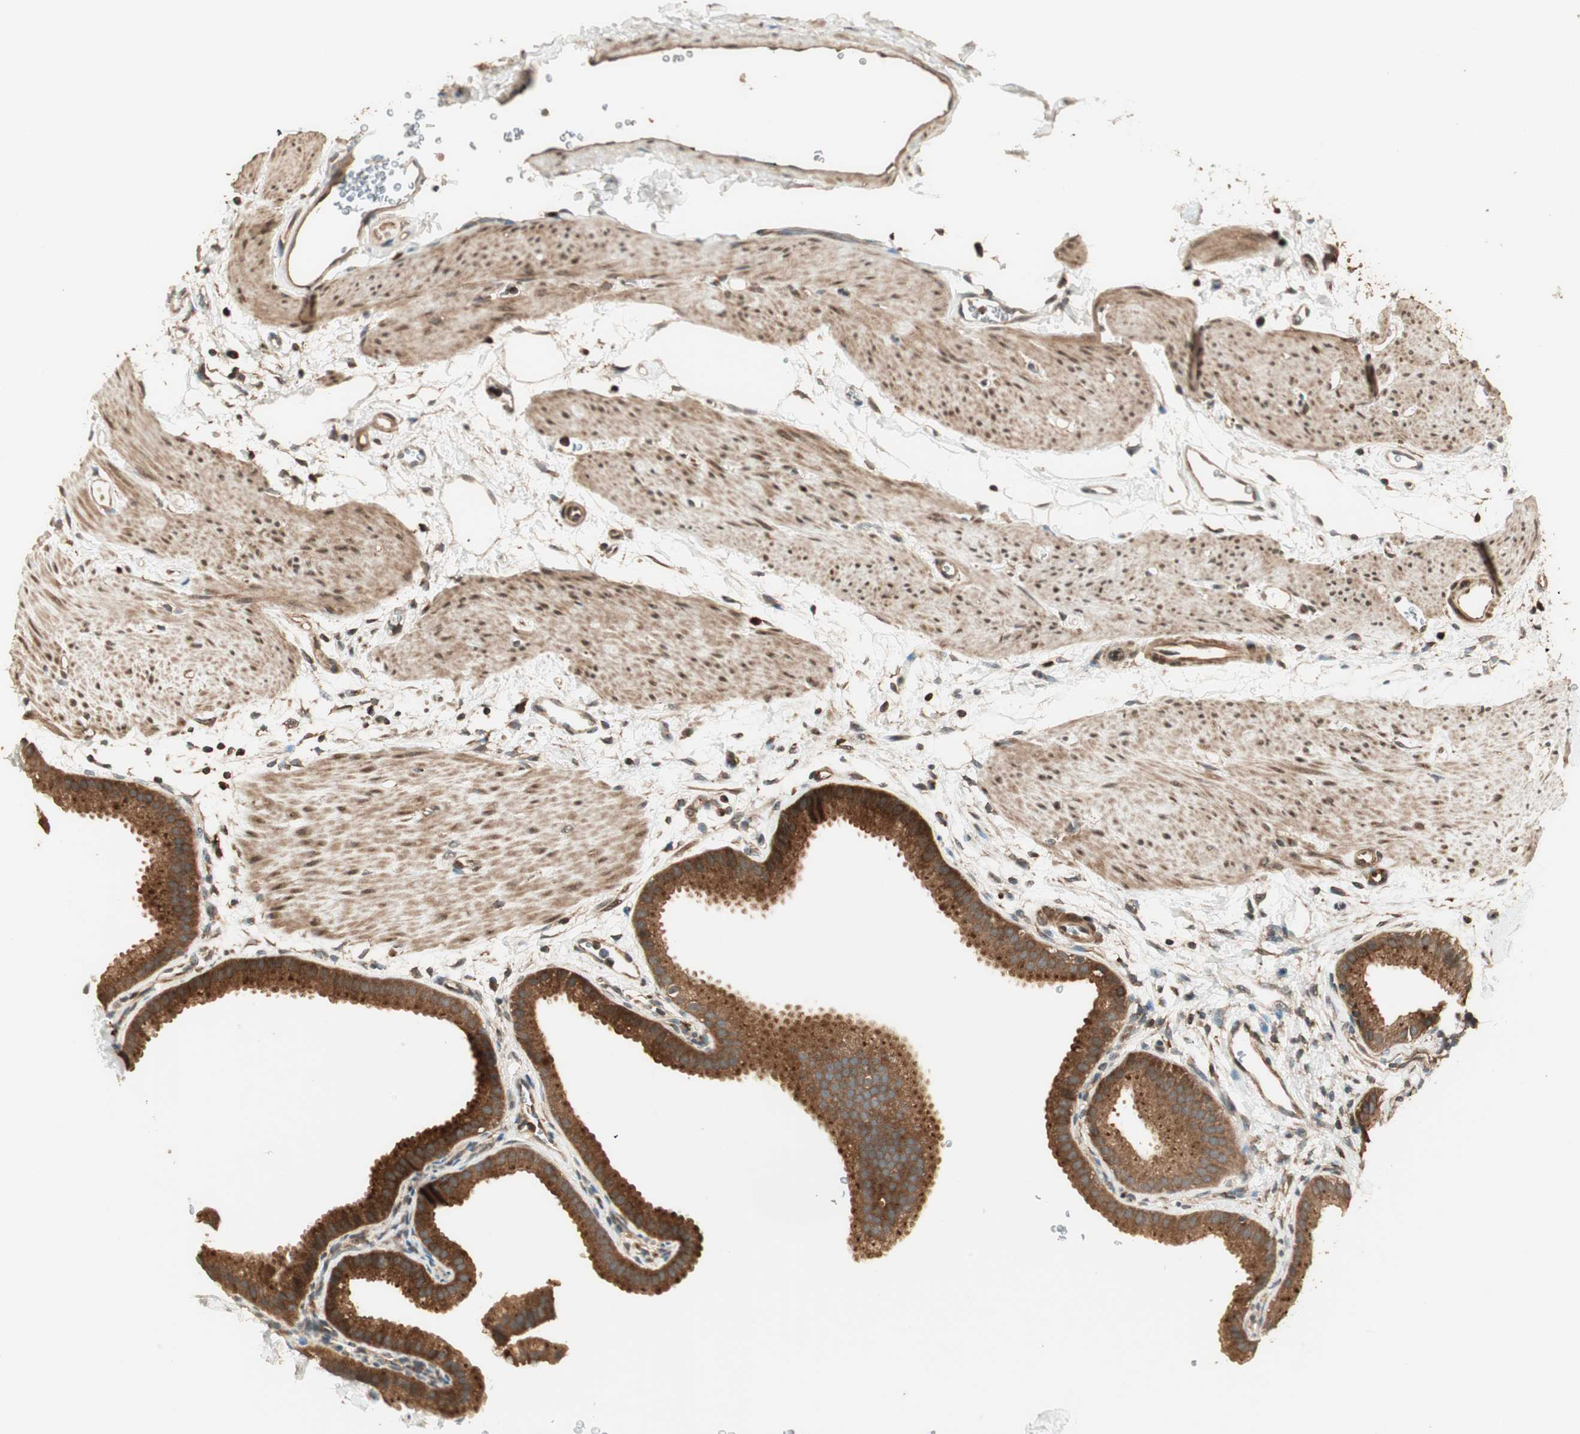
{"staining": {"intensity": "strong", "quantity": ">75%", "location": "cytoplasmic/membranous"}, "tissue": "gallbladder", "cell_type": "Glandular cells", "image_type": "normal", "snomed": [{"axis": "morphology", "description": "Normal tissue, NOS"}, {"axis": "topography", "description": "Gallbladder"}], "caption": "Brown immunohistochemical staining in normal human gallbladder shows strong cytoplasmic/membranous positivity in approximately >75% of glandular cells.", "gene": "CNOT4", "patient": {"sex": "female", "age": 64}}